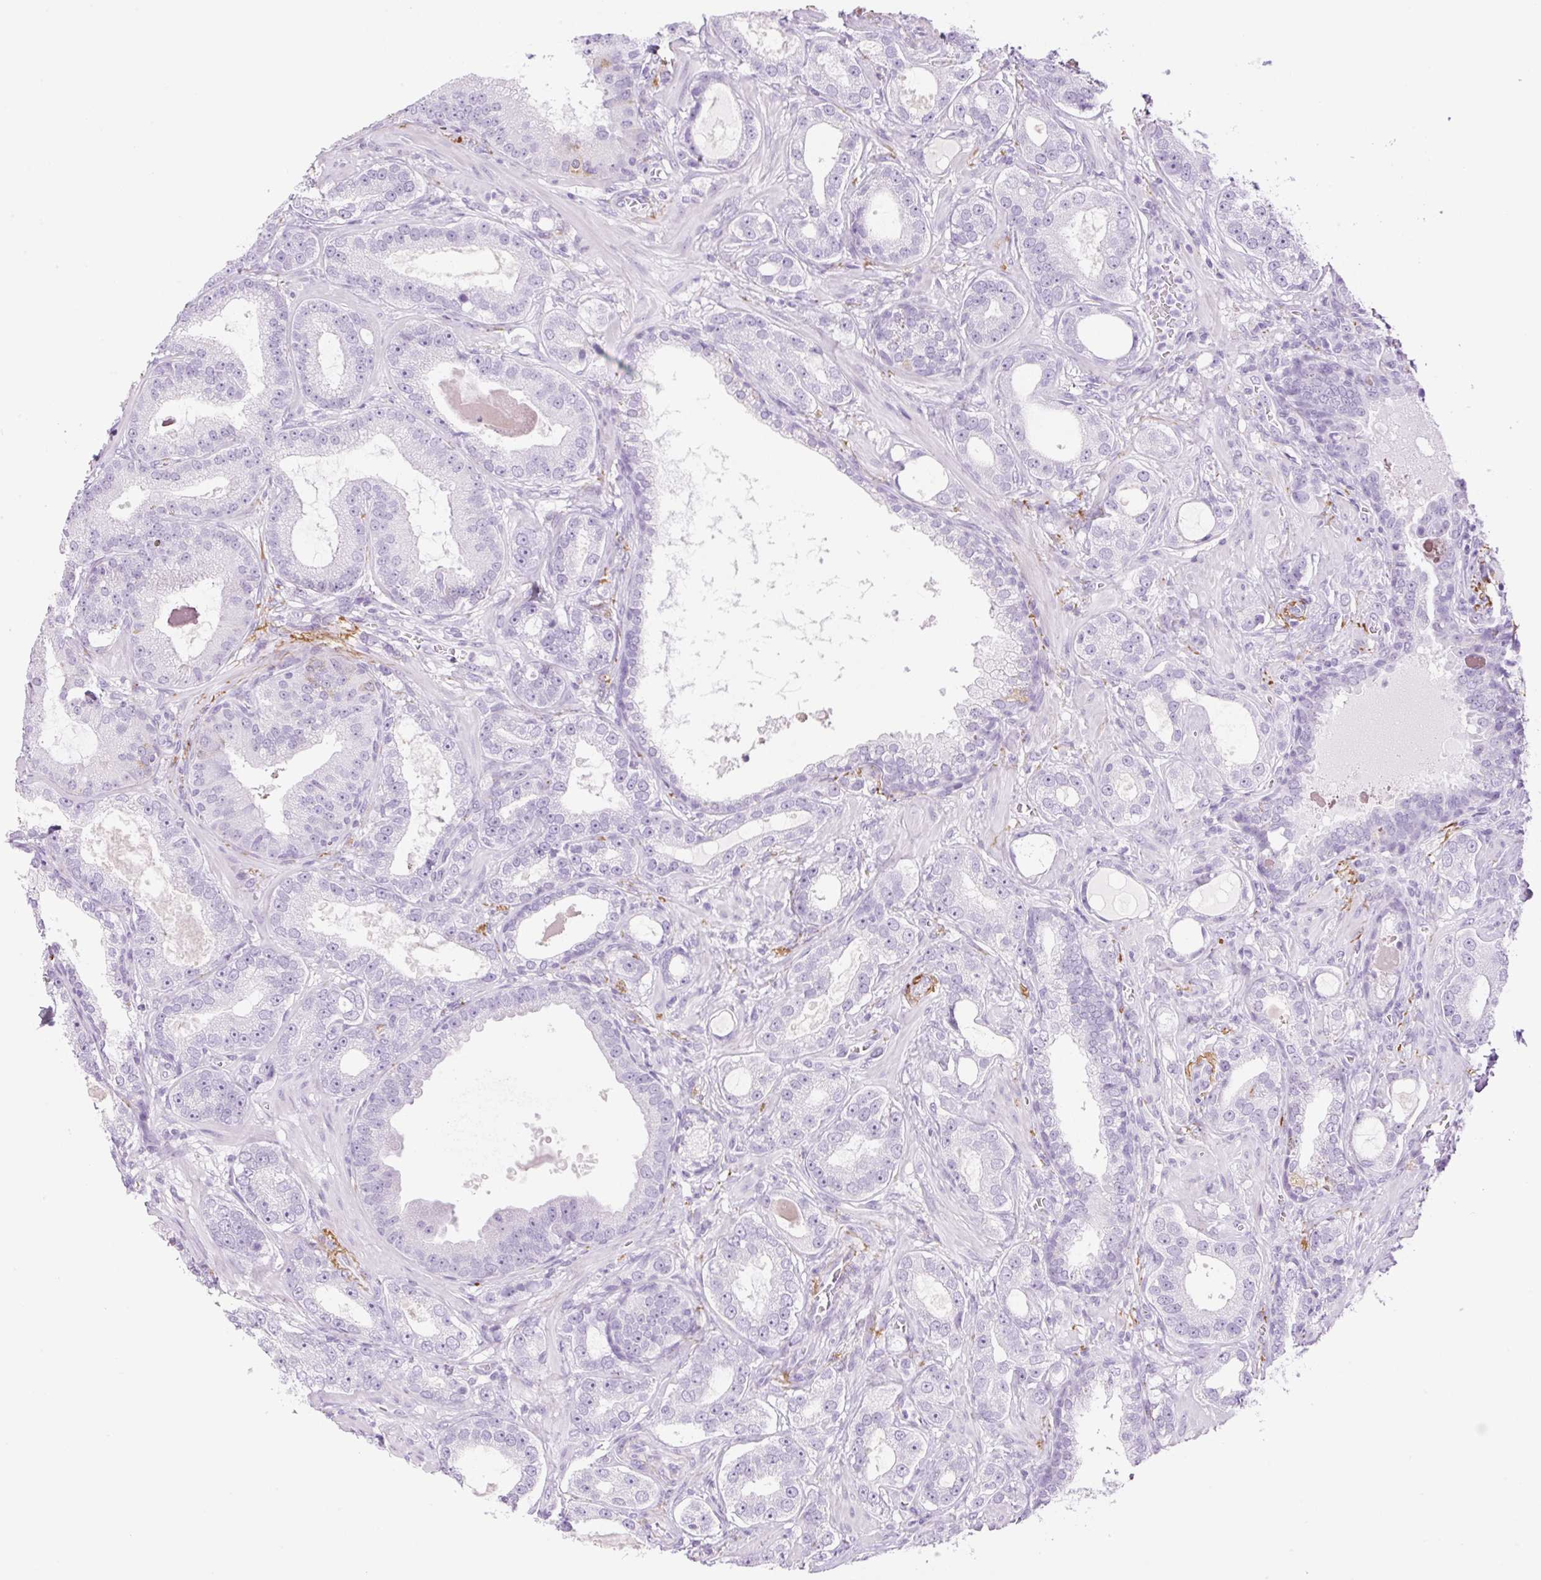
{"staining": {"intensity": "negative", "quantity": "none", "location": "none"}, "tissue": "prostate cancer", "cell_type": "Tumor cells", "image_type": "cancer", "snomed": [{"axis": "morphology", "description": "Adenocarcinoma, High grade"}, {"axis": "topography", "description": "Prostate"}], "caption": "Tumor cells show no significant staining in prostate cancer.", "gene": "SP140L", "patient": {"sex": "male", "age": 65}}